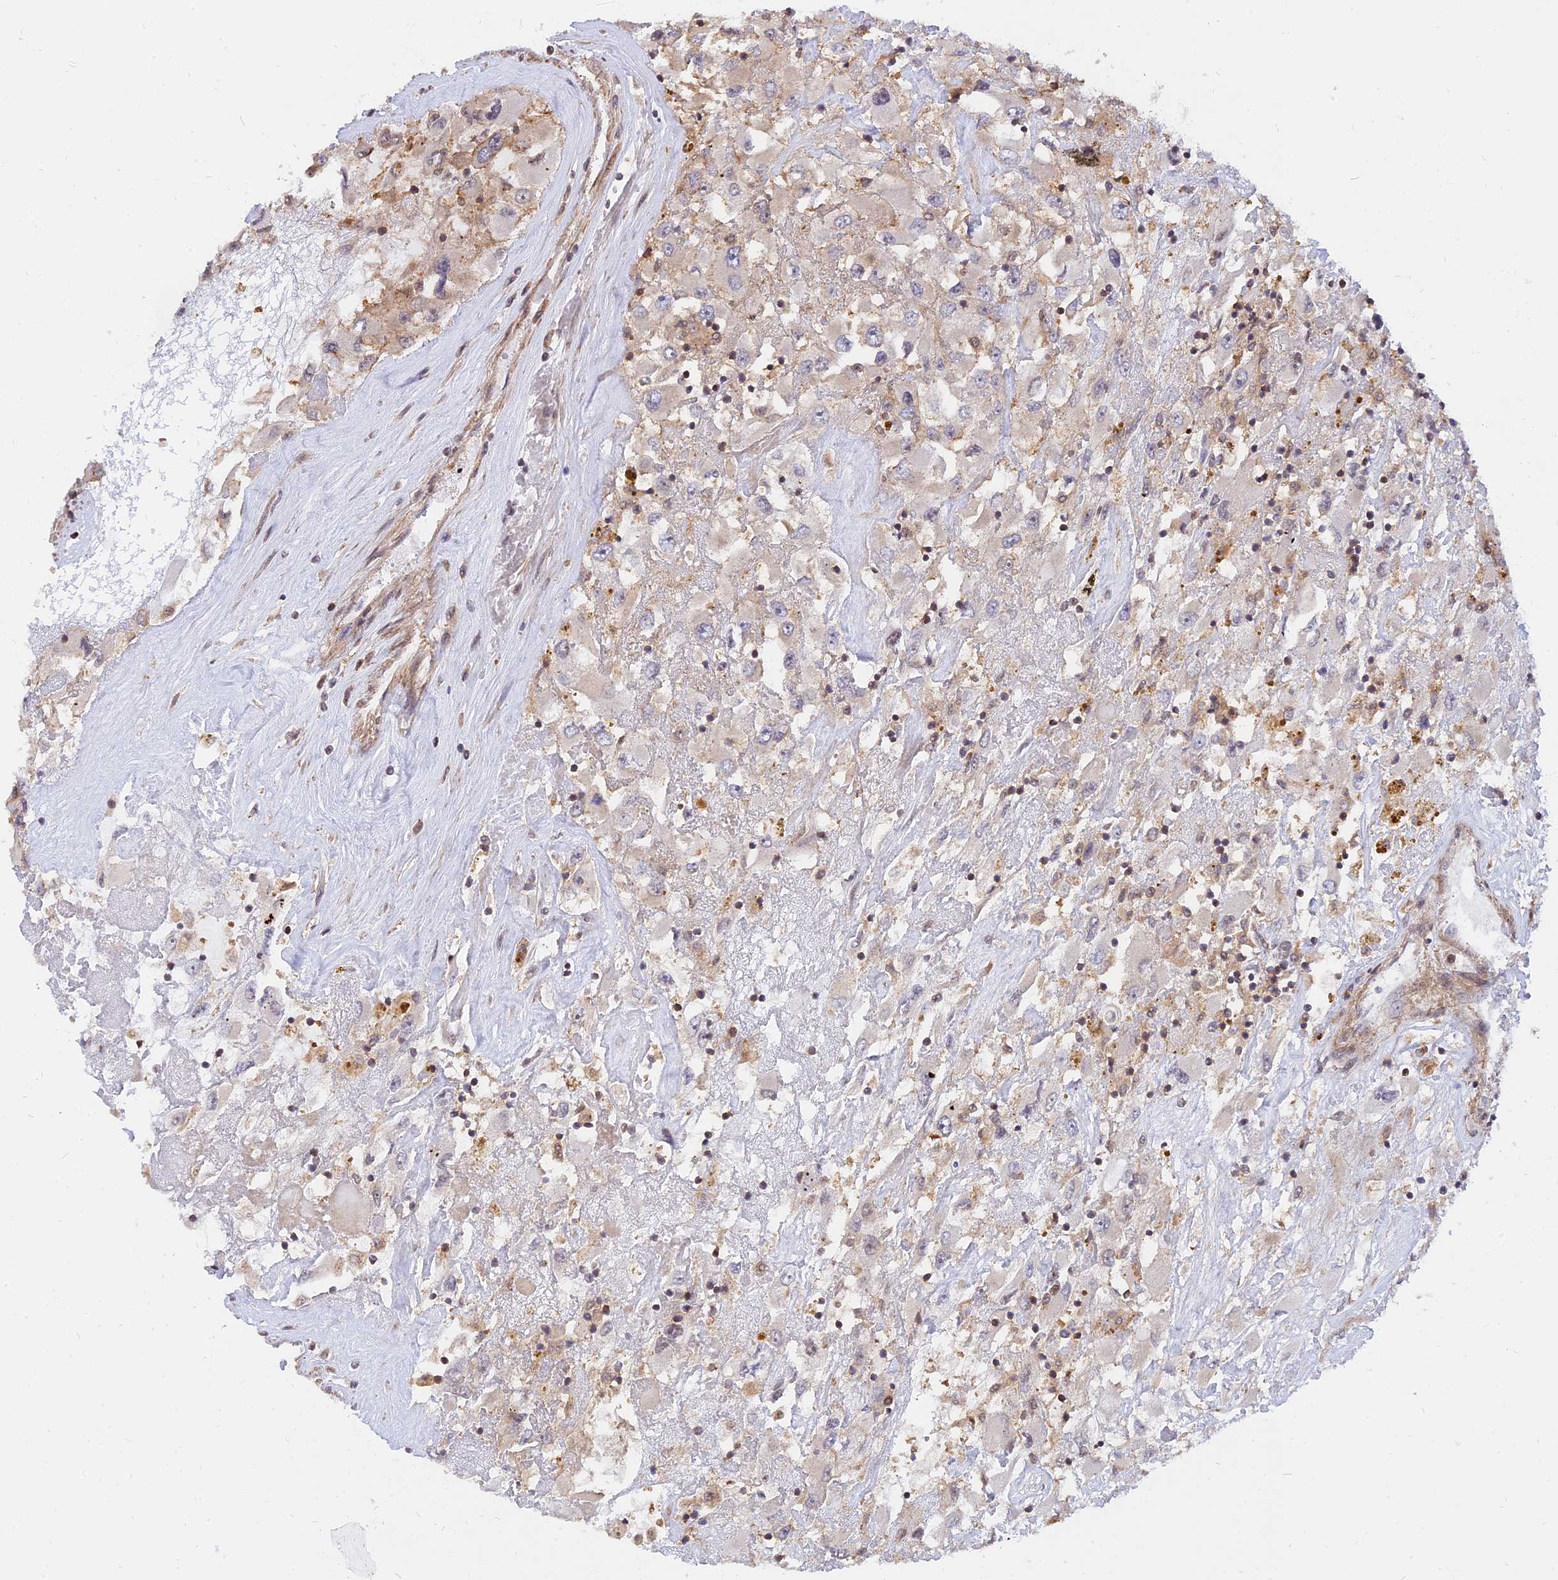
{"staining": {"intensity": "negative", "quantity": "none", "location": "none"}, "tissue": "renal cancer", "cell_type": "Tumor cells", "image_type": "cancer", "snomed": [{"axis": "morphology", "description": "Adenocarcinoma, NOS"}, {"axis": "topography", "description": "Kidney"}], "caption": "Renal adenocarcinoma was stained to show a protein in brown. There is no significant expression in tumor cells.", "gene": "WDR41", "patient": {"sex": "female", "age": 52}}